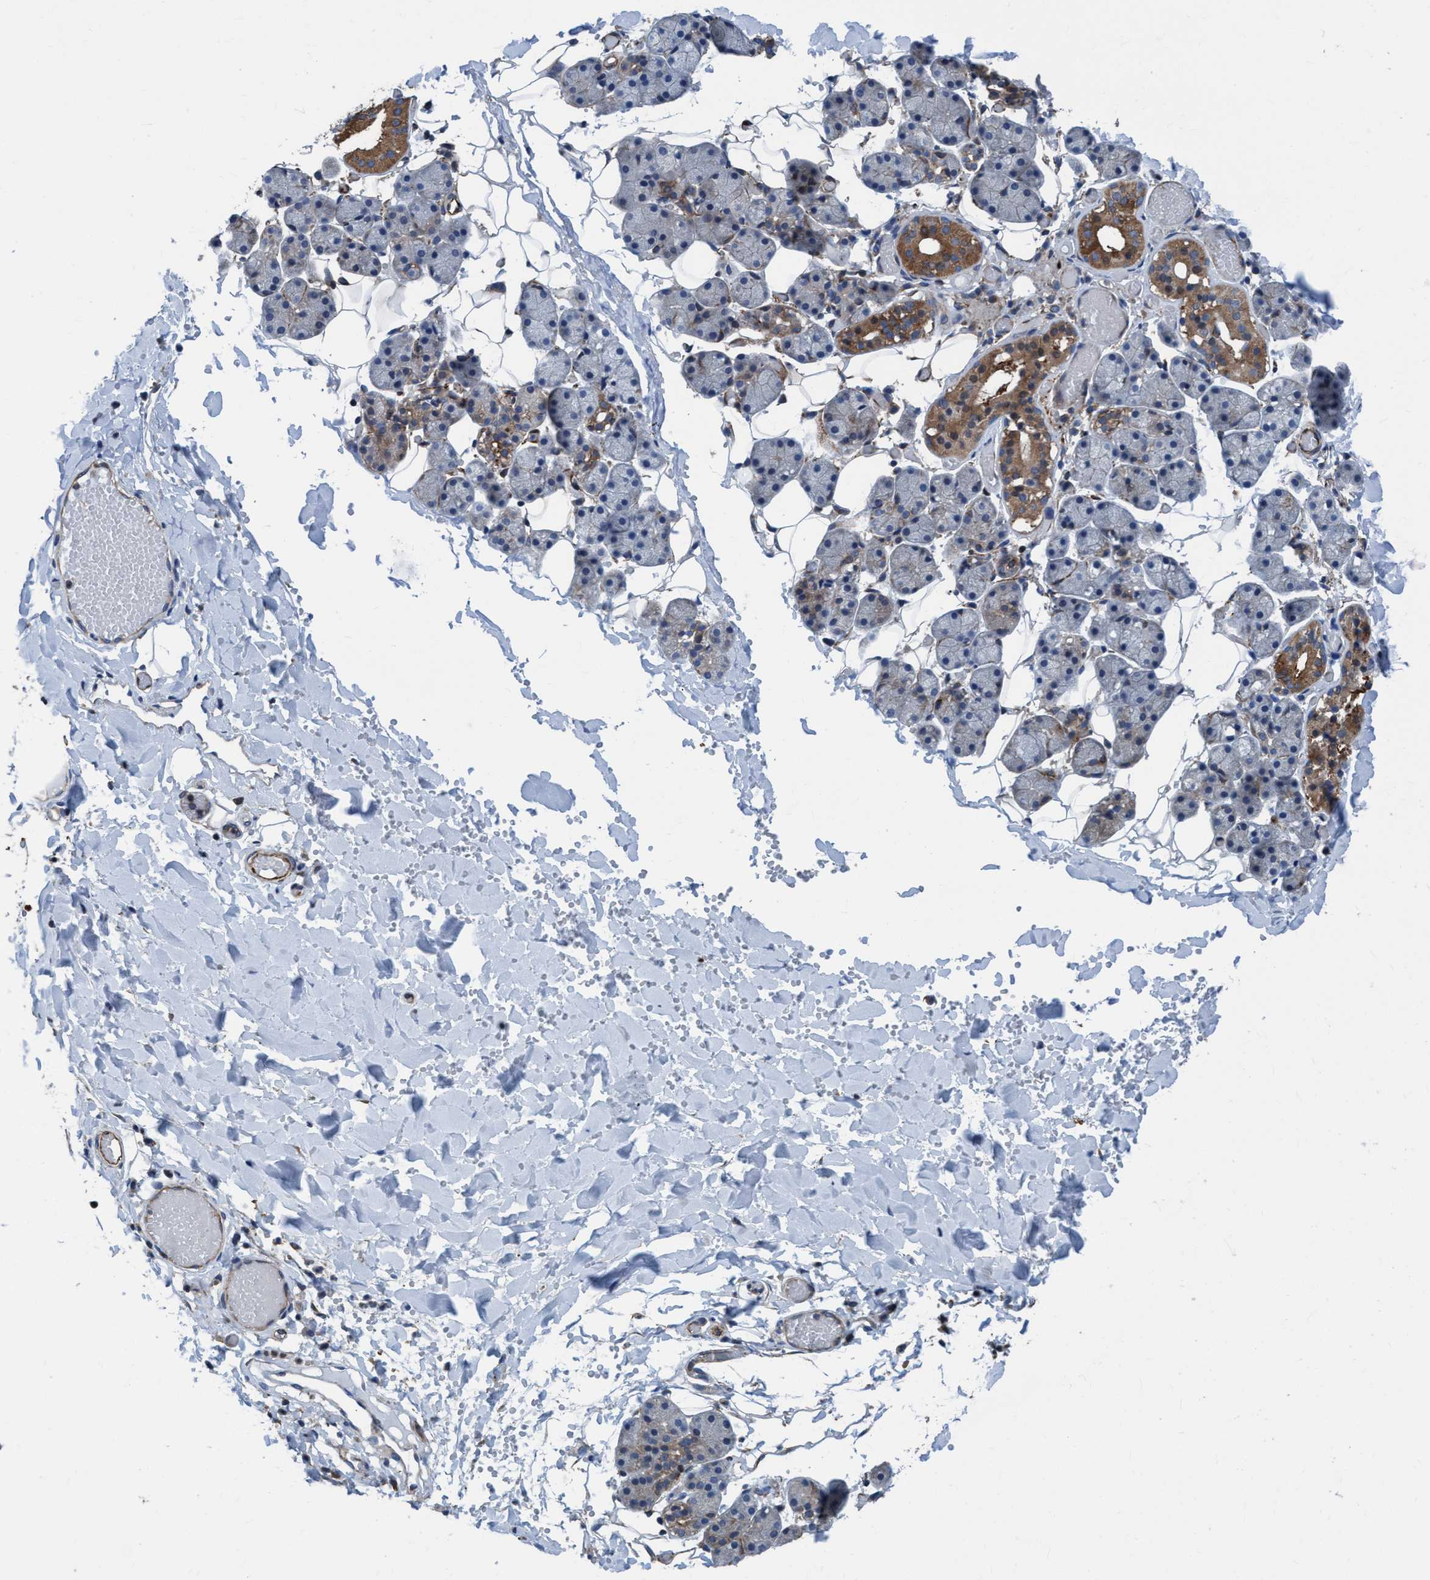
{"staining": {"intensity": "strong", "quantity": "<25%", "location": "cytoplasmic/membranous"}, "tissue": "salivary gland", "cell_type": "Glandular cells", "image_type": "normal", "snomed": [{"axis": "morphology", "description": "Normal tissue, NOS"}, {"axis": "topography", "description": "Salivary gland"}], "caption": "Immunohistochemistry of normal human salivary gland demonstrates medium levels of strong cytoplasmic/membranous expression in approximately <25% of glandular cells. (brown staining indicates protein expression, while blue staining denotes nuclei).", "gene": "NMT1", "patient": {"sex": "female", "age": 33}}